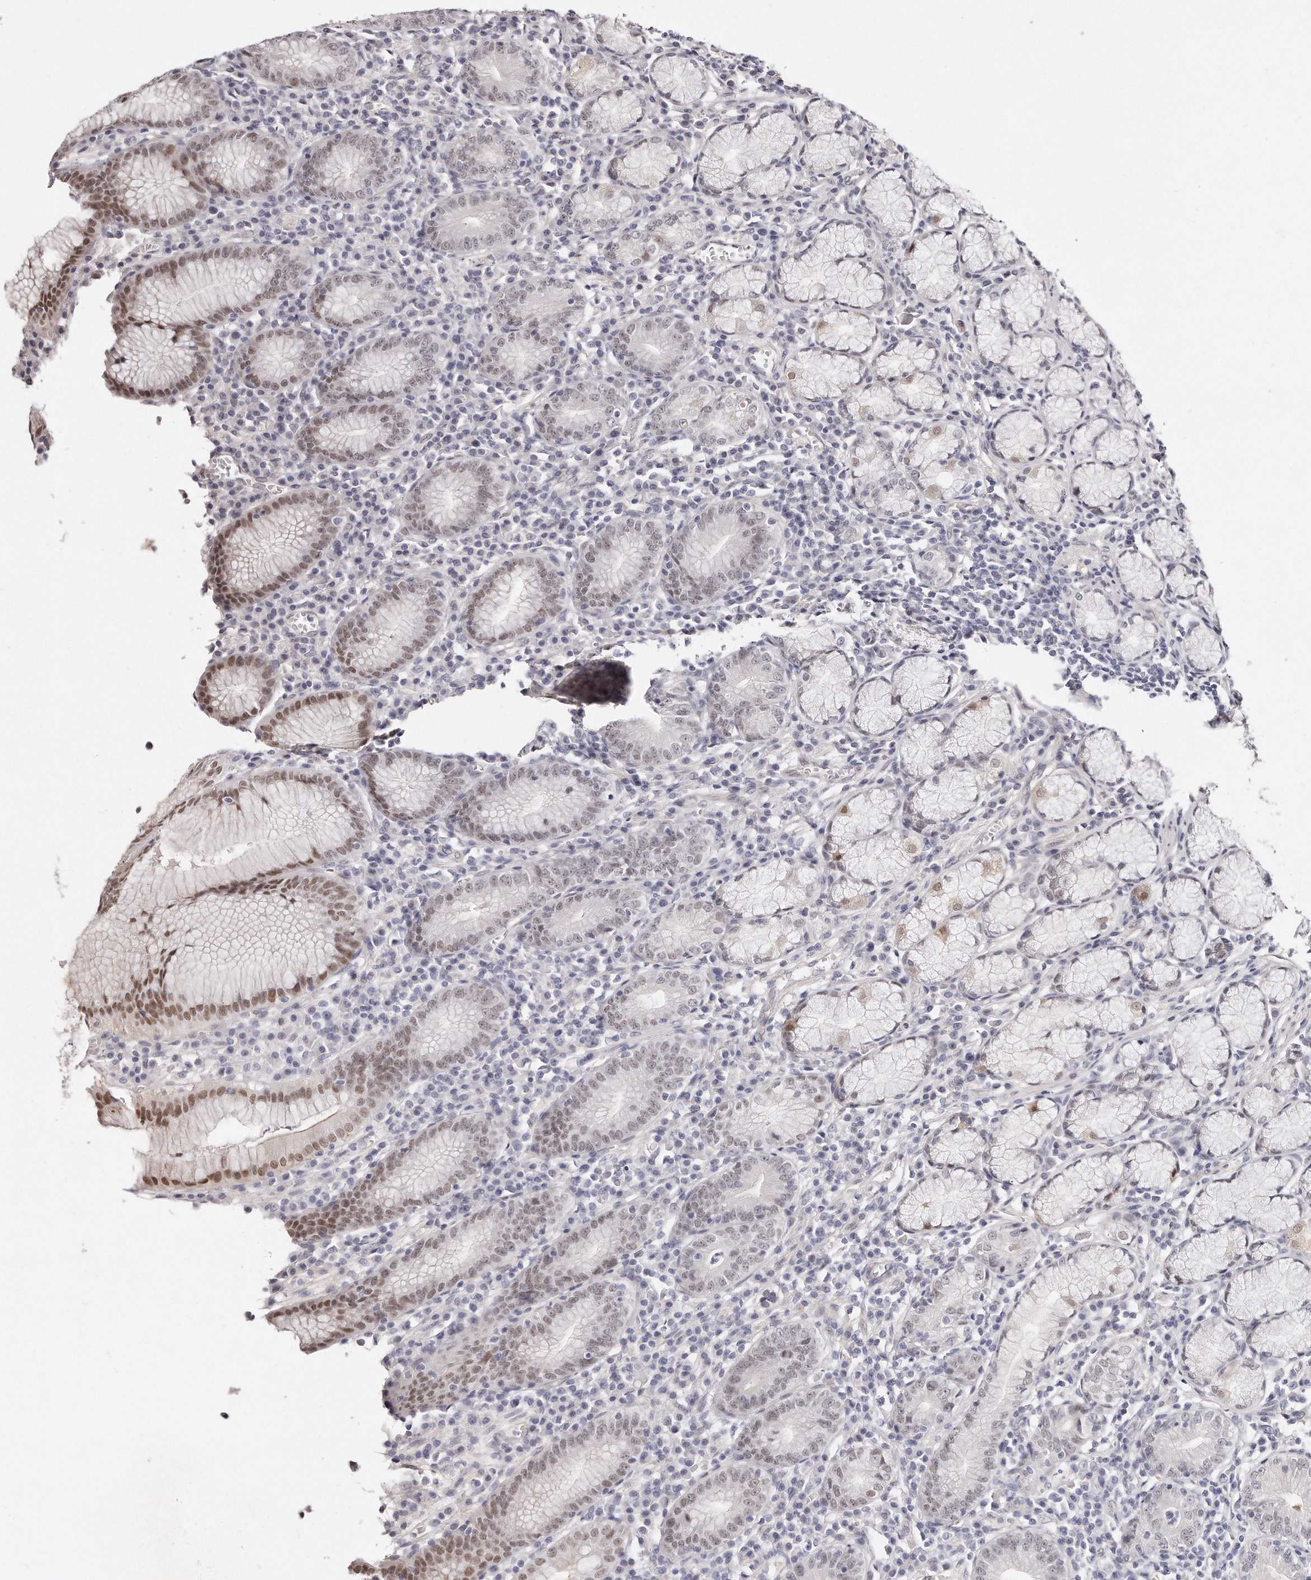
{"staining": {"intensity": "moderate", "quantity": "<25%", "location": "nuclear"}, "tissue": "stomach", "cell_type": "Glandular cells", "image_type": "normal", "snomed": [{"axis": "morphology", "description": "Normal tissue, NOS"}, {"axis": "topography", "description": "Stomach"}], "caption": "IHC staining of normal stomach, which demonstrates low levels of moderate nuclear staining in about <25% of glandular cells indicating moderate nuclear protein positivity. The staining was performed using DAB (brown) for protein detection and nuclei were counterstained in hematoxylin (blue).", "gene": "CASZ1", "patient": {"sex": "male", "age": 55}}